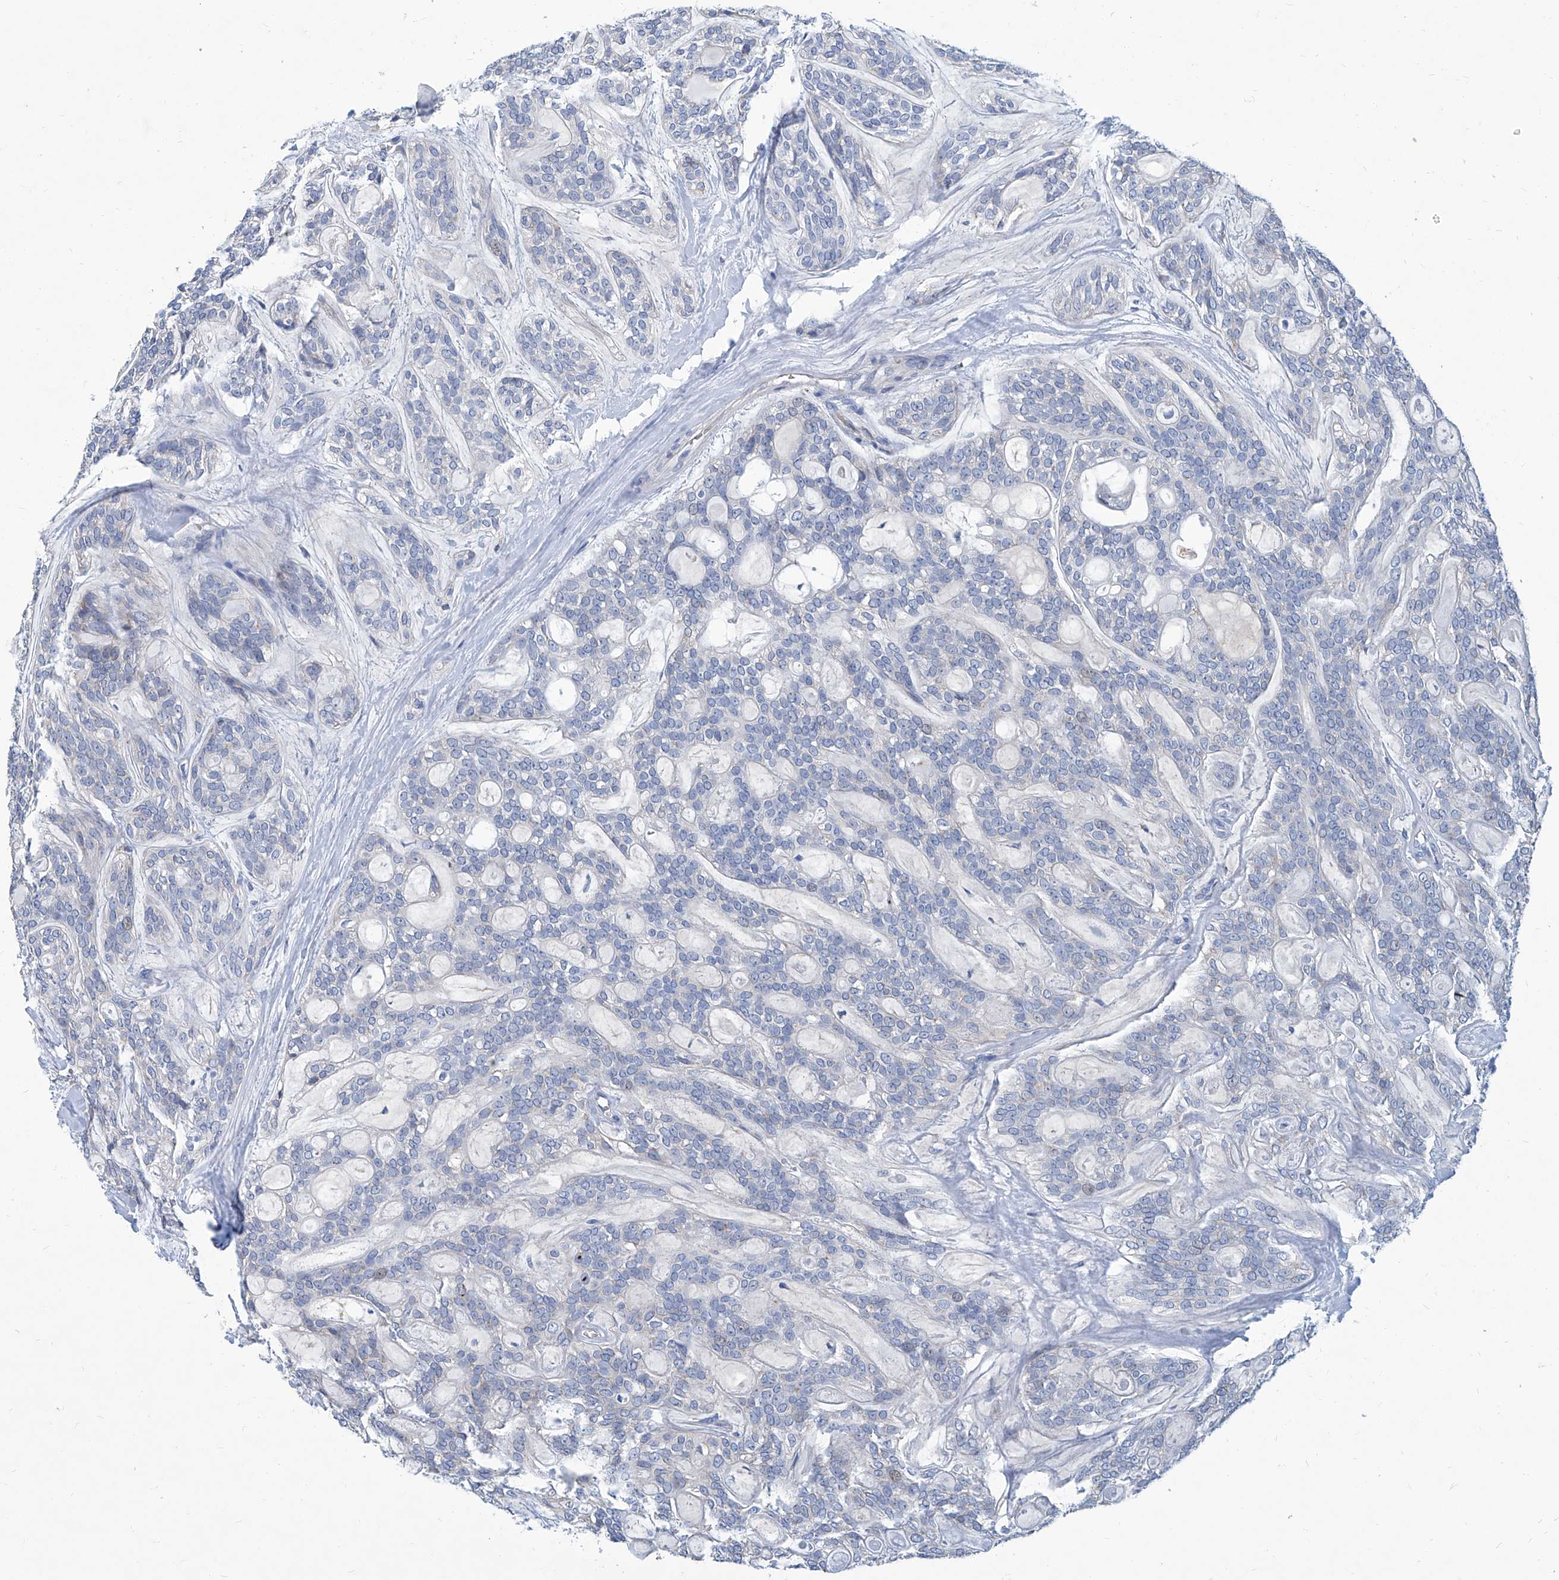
{"staining": {"intensity": "negative", "quantity": "none", "location": "none"}, "tissue": "head and neck cancer", "cell_type": "Tumor cells", "image_type": "cancer", "snomed": [{"axis": "morphology", "description": "Adenocarcinoma, NOS"}, {"axis": "topography", "description": "Head-Neck"}], "caption": "Immunohistochemistry (IHC) of head and neck cancer (adenocarcinoma) exhibits no expression in tumor cells.", "gene": "FPR2", "patient": {"sex": "male", "age": 66}}